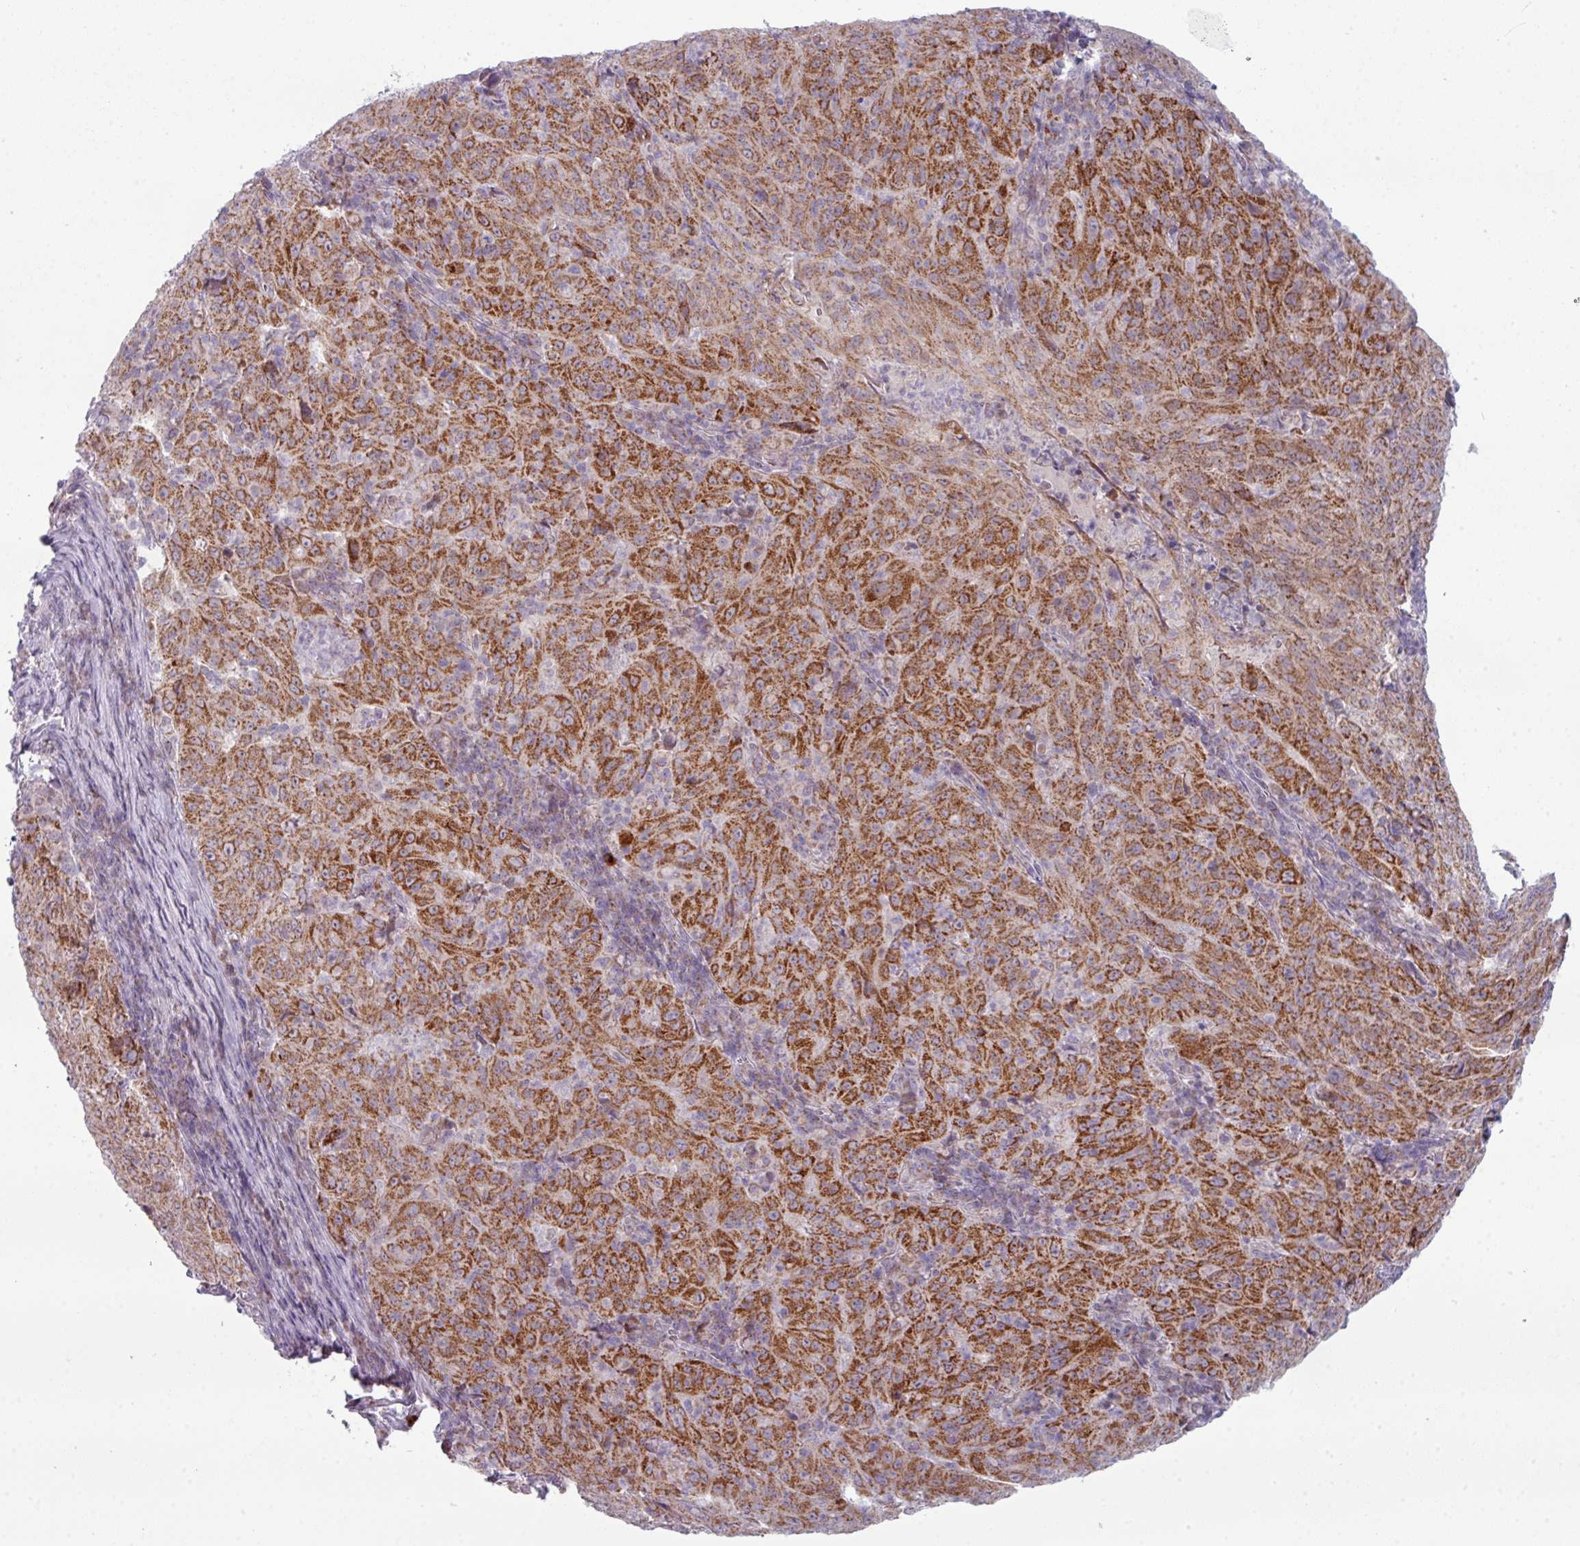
{"staining": {"intensity": "strong", "quantity": ">75%", "location": "cytoplasmic/membranous"}, "tissue": "pancreatic cancer", "cell_type": "Tumor cells", "image_type": "cancer", "snomed": [{"axis": "morphology", "description": "Adenocarcinoma, NOS"}, {"axis": "topography", "description": "Pancreas"}], "caption": "A micrograph showing strong cytoplasmic/membranous staining in about >75% of tumor cells in pancreatic cancer, as visualized by brown immunohistochemical staining.", "gene": "ZNF615", "patient": {"sex": "male", "age": 63}}